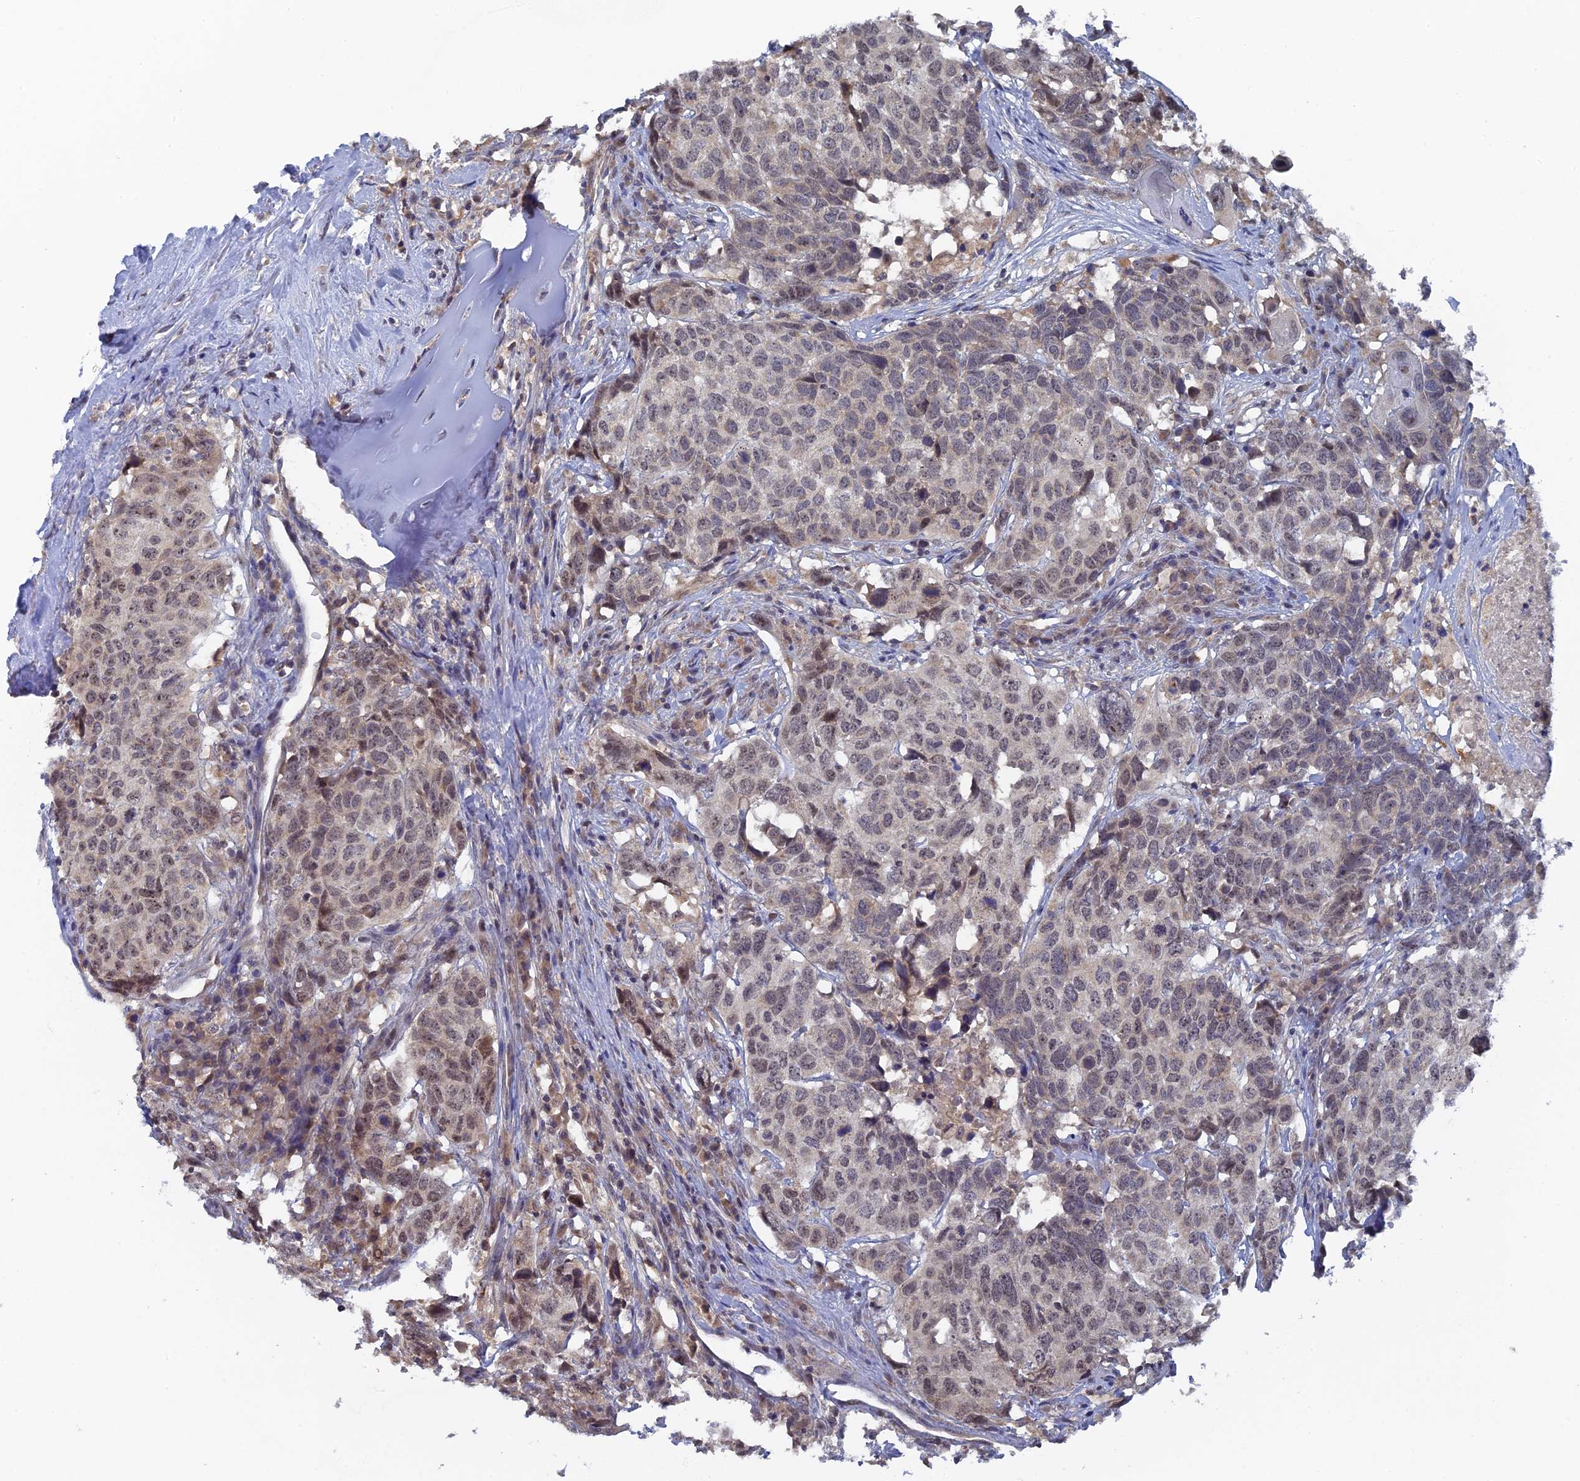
{"staining": {"intensity": "weak", "quantity": "<25%", "location": "nuclear"}, "tissue": "head and neck cancer", "cell_type": "Tumor cells", "image_type": "cancer", "snomed": [{"axis": "morphology", "description": "Squamous cell carcinoma, NOS"}, {"axis": "topography", "description": "Head-Neck"}], "caption": "Immunohistochemical staining of human head and neck squamous cell carcinoma reveals no significant staining in tumor cells.", "gene": "MIGA2", "patient": {"sex": "male", "age": 66}}